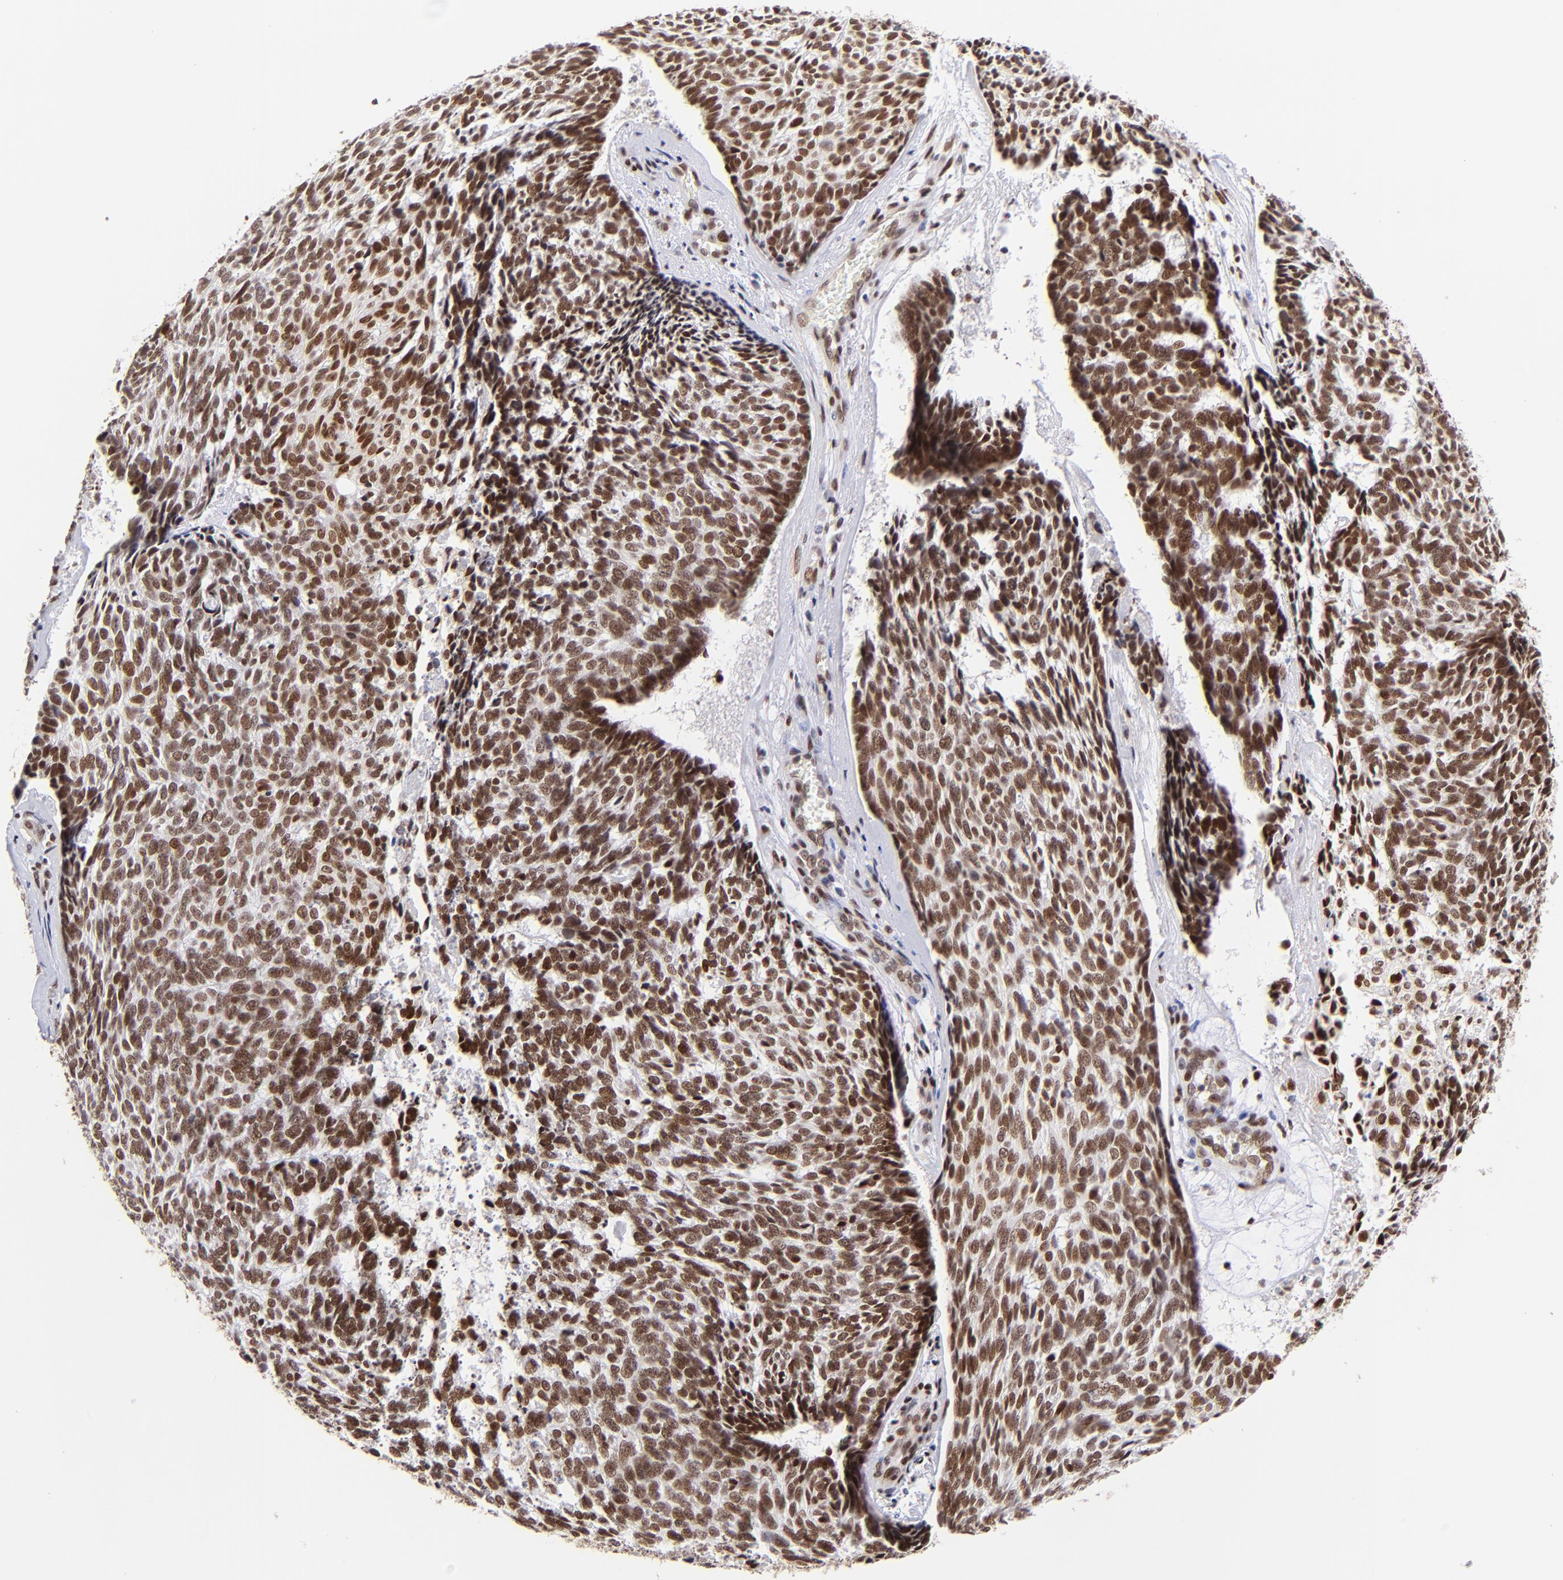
{"staining": {"intensity": "strong", "quantity": ">75%", "location": "nuclear"}, "tissue": "skin cancer", "cell_type": "Tumor cells", "image_type": "cancer", "snomed": [{"axis": "morphology", "description": "Basal cell carcinoma"}, {"axis": "topography", "description": "Skin"}], "caption": "Immunohistochemical staining of skin cancer (basal cell carcinoma) demonstrates high levels of strong nuclear protein staining in approximately >75% of tumor cells.", "gene": "MIDEAS", "patient": {"sex": "male", "age": 72}}